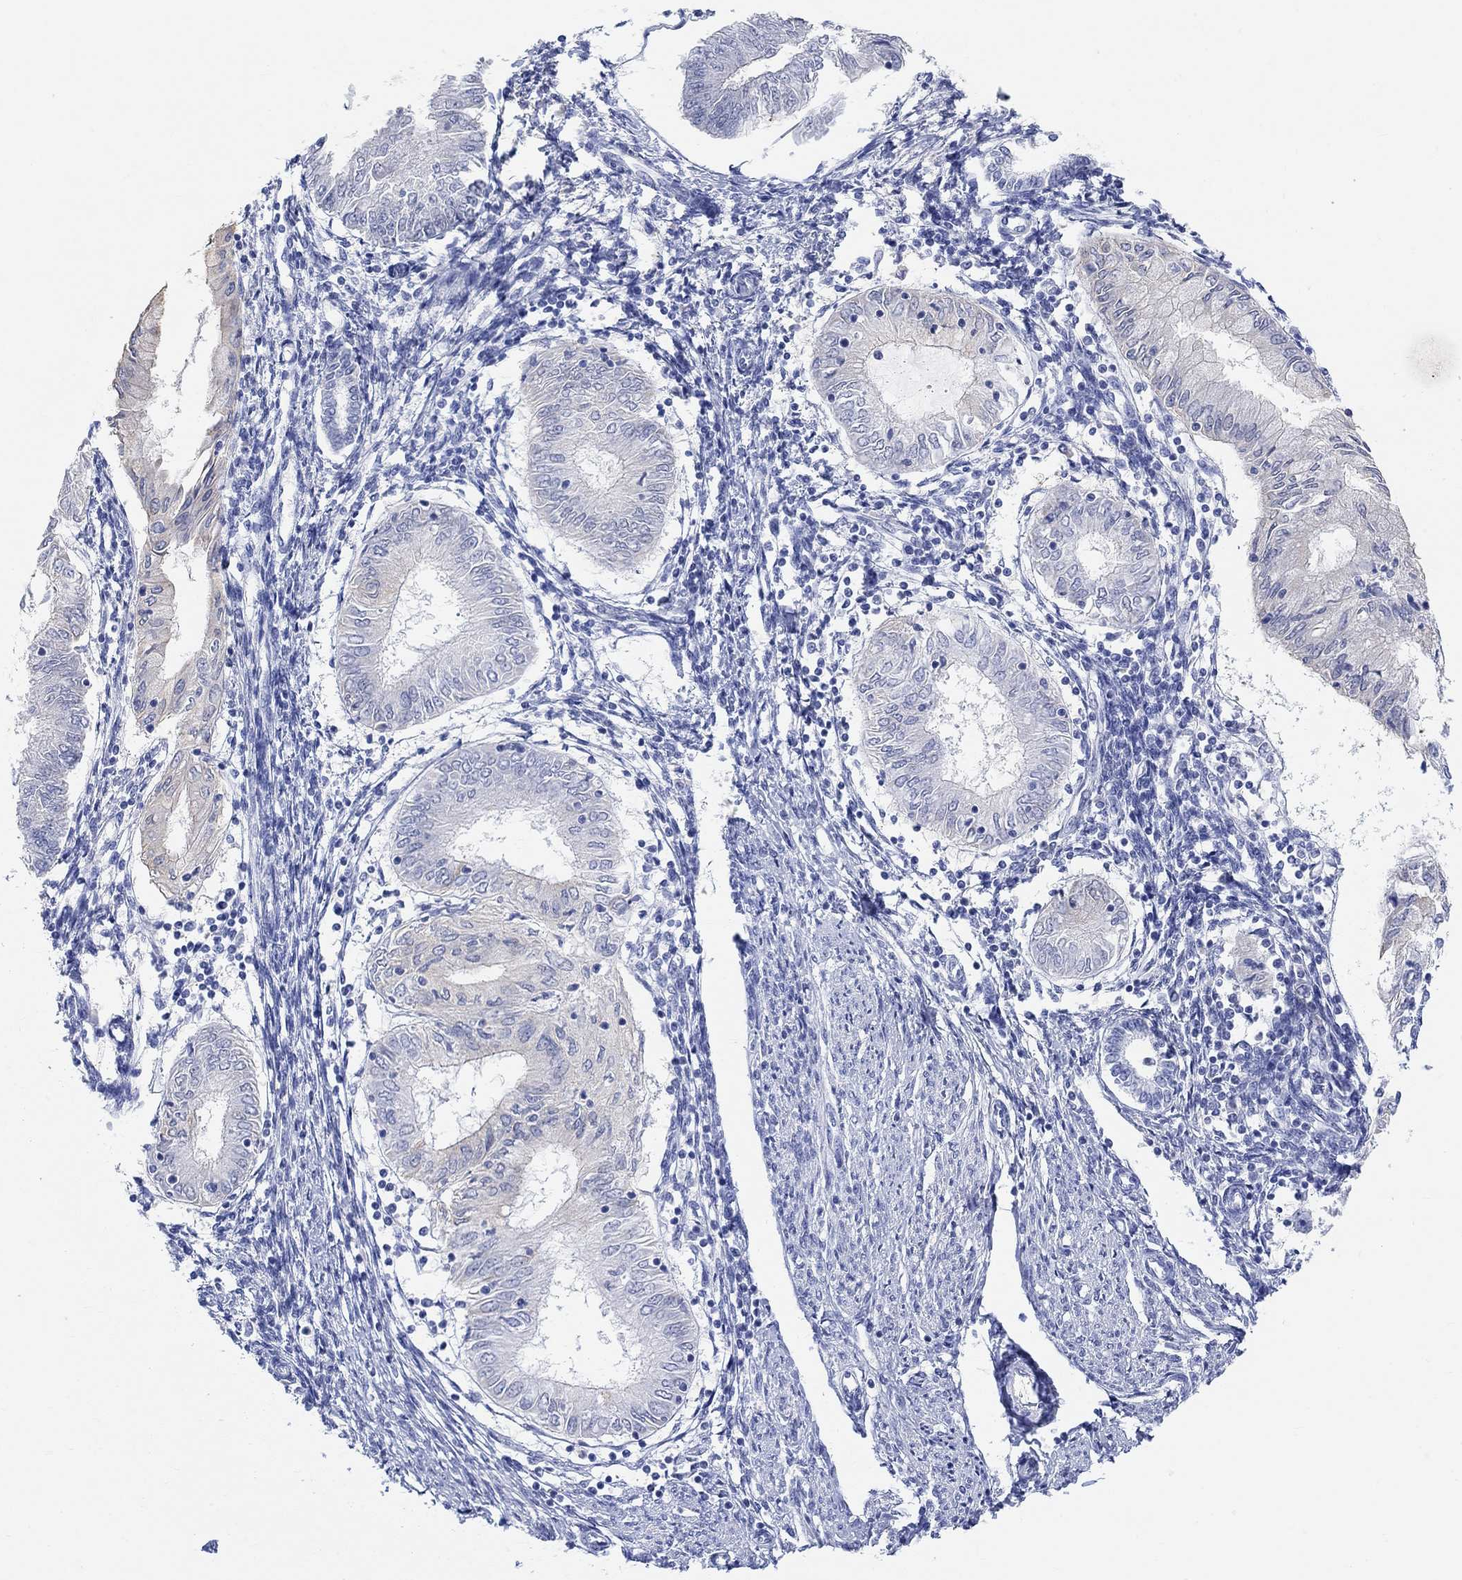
{"staining": {"intensity": "negative", "quantity": "none", "location": "none"}, "tissue": "endometrial cancer", "cell_type": "Tumor cells", "image_type": "cancer", "snomed": [{"axis": "morphology", "description": "Adenocarcinoma, NOS"}, {"axis": "topography", "description": "Endometrium"}], "caption": "This is an immunohistochemistry (IHC) image of endometrial cancer (adenocarcinoma). There is no staining in tumor cells.", "gene": "TYR", "patient": {"sex": "female", "age": 68}}